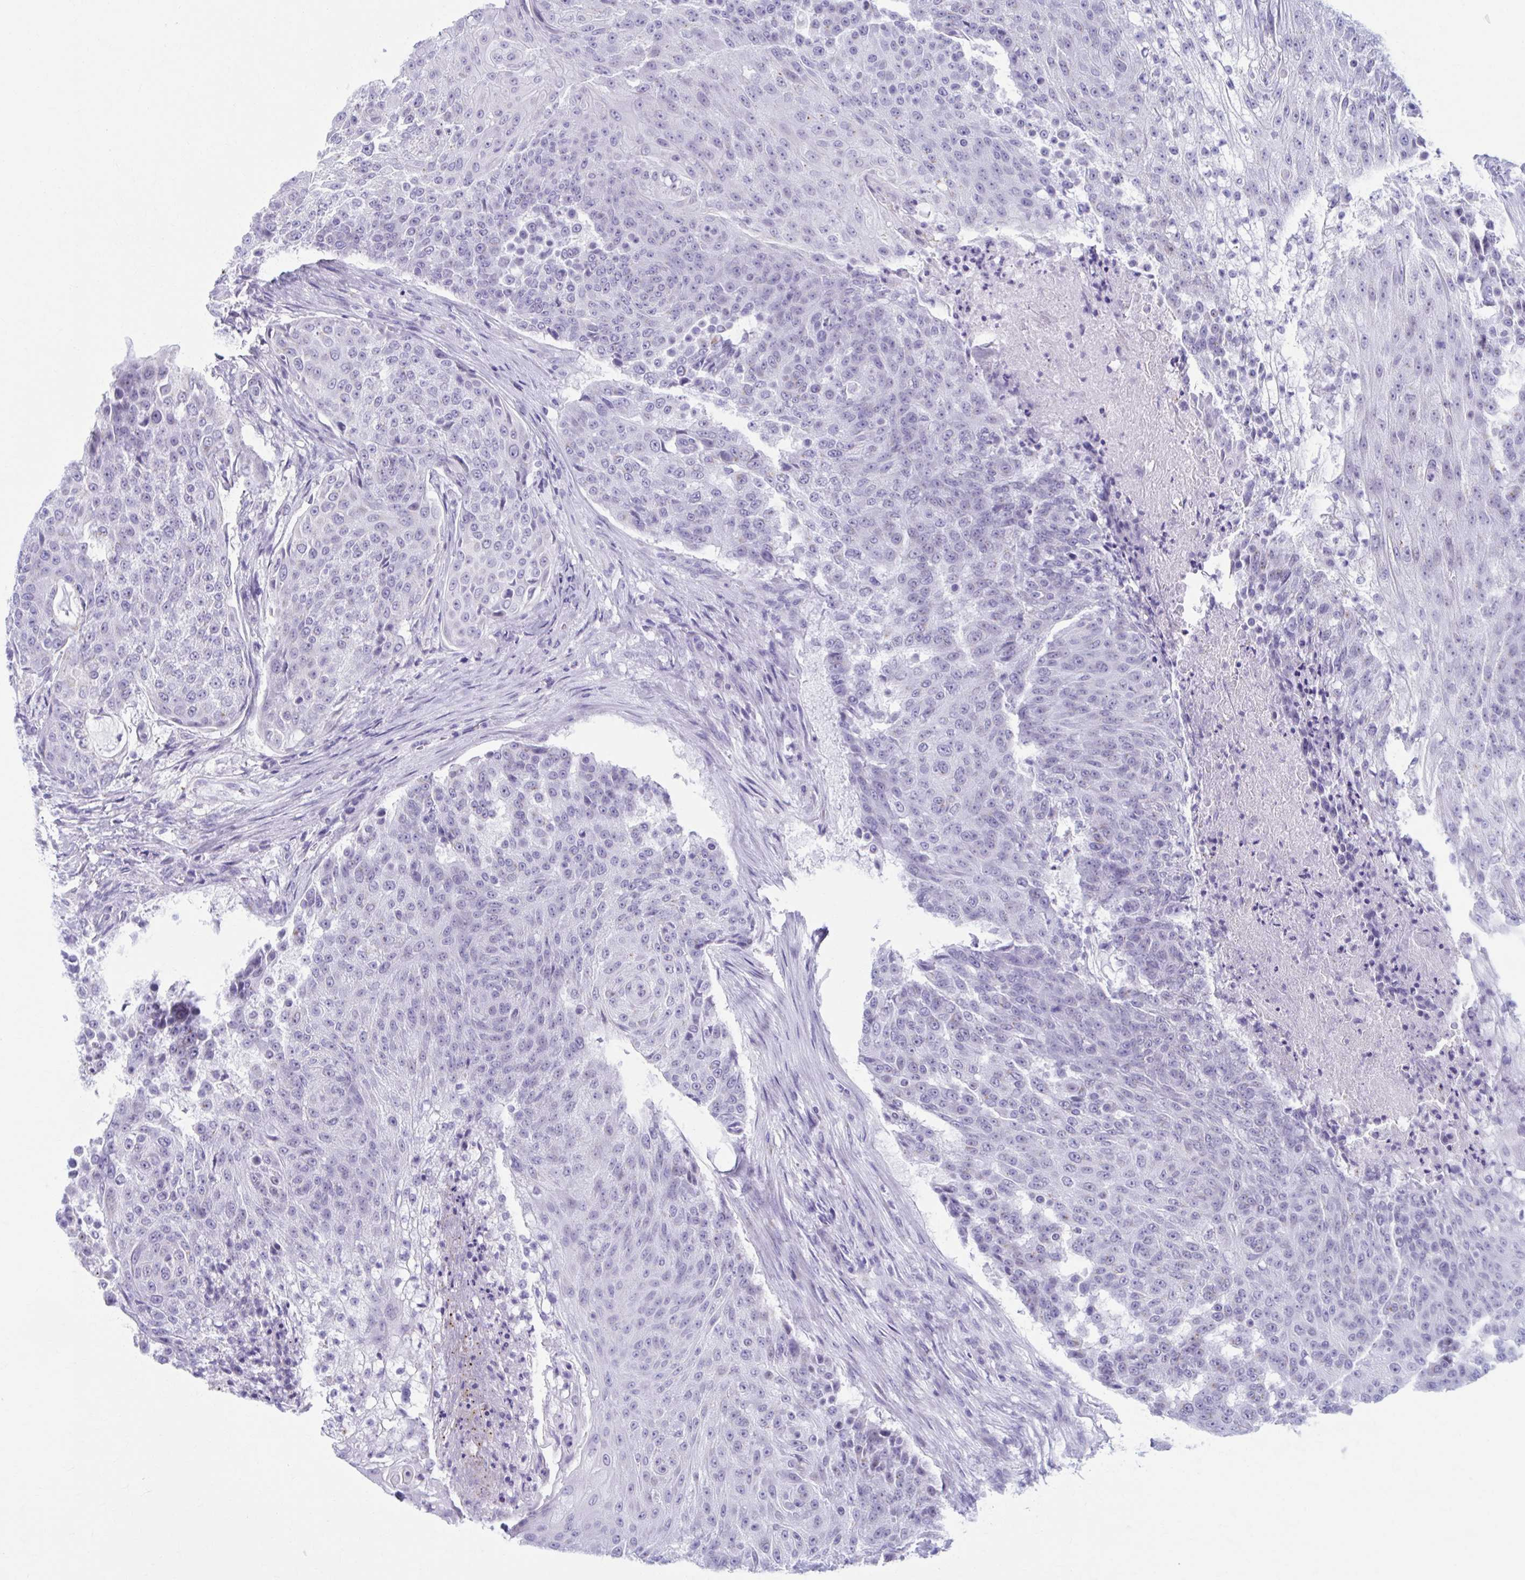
{"staining": {"intensity": "negative", "quantity": "none", "location": "none"}, "tissue": "urothelial cancer", "cell_type": "Tumor cells", "image_type": "cancer", "snomed": [{"axis": "morphology", "description": "Urothelial carcinoma, High grade"}, {"axis": "topography", "description": "Urinary bladder"}], "caption": "A high-resolution histopathology image shows IHC staining of urothelial cancer, which demonstrates no significant expression in tumor cells.", "gene": "KCNE2", "patient": {"sex": "female", "age": 63}}